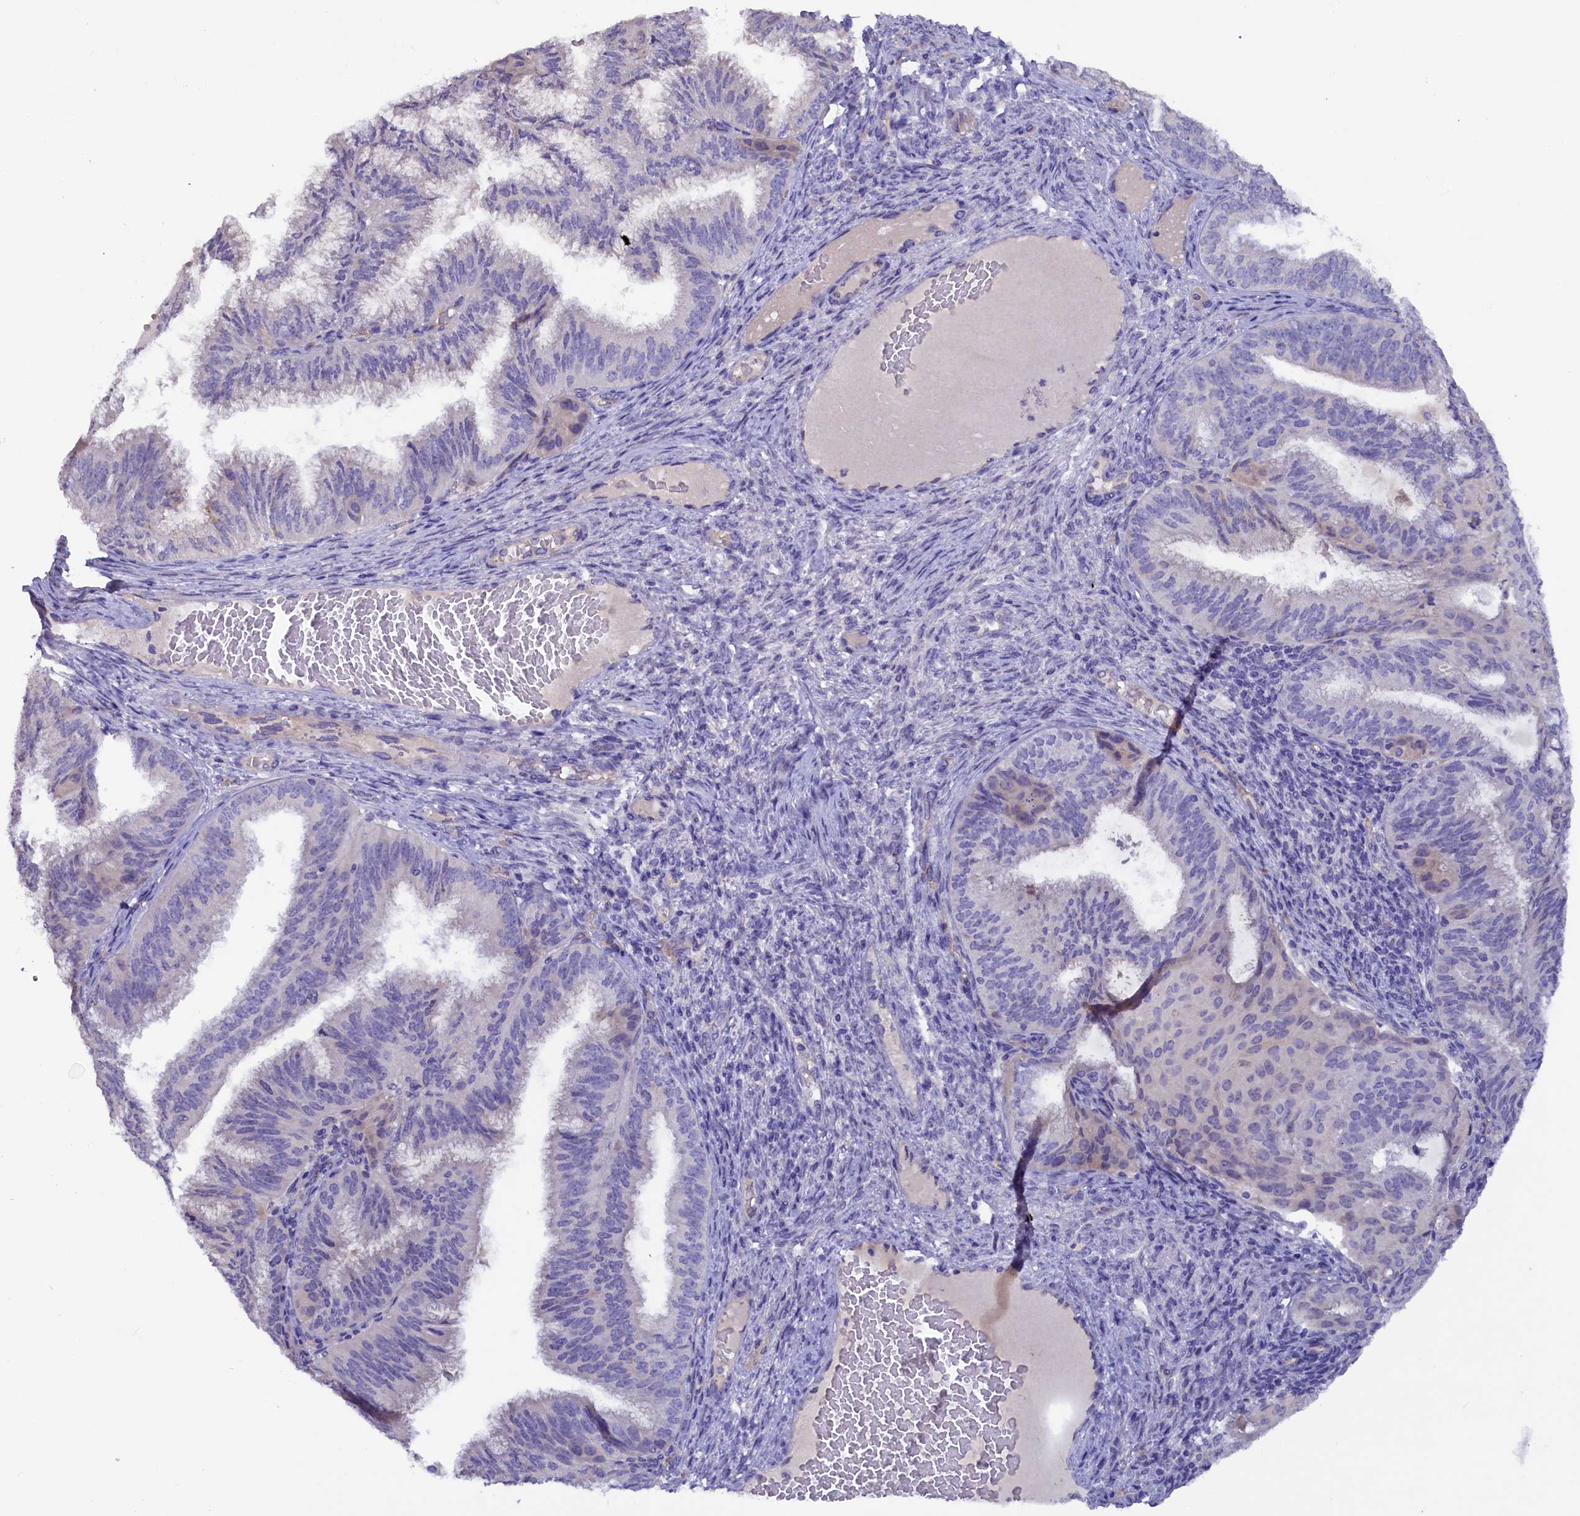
{"staining": {"intensity": "negative", "quantity": "none", "location": "none"}, "tissue": "endometrial cancer", "cell_type": "Tumor cells", "image_type": "cancer", "snomed": [{"axis": "morphology", "description": "Adenocarcinoma, NOS"}, {"axis": "topography", "description": "Endometrium"}], "caption": "The histopathology image displays no staining of tumor cells in endometrial cancer.", "gene": "ZSWIM4", "patient": {"sex": "female", "age": 49}}